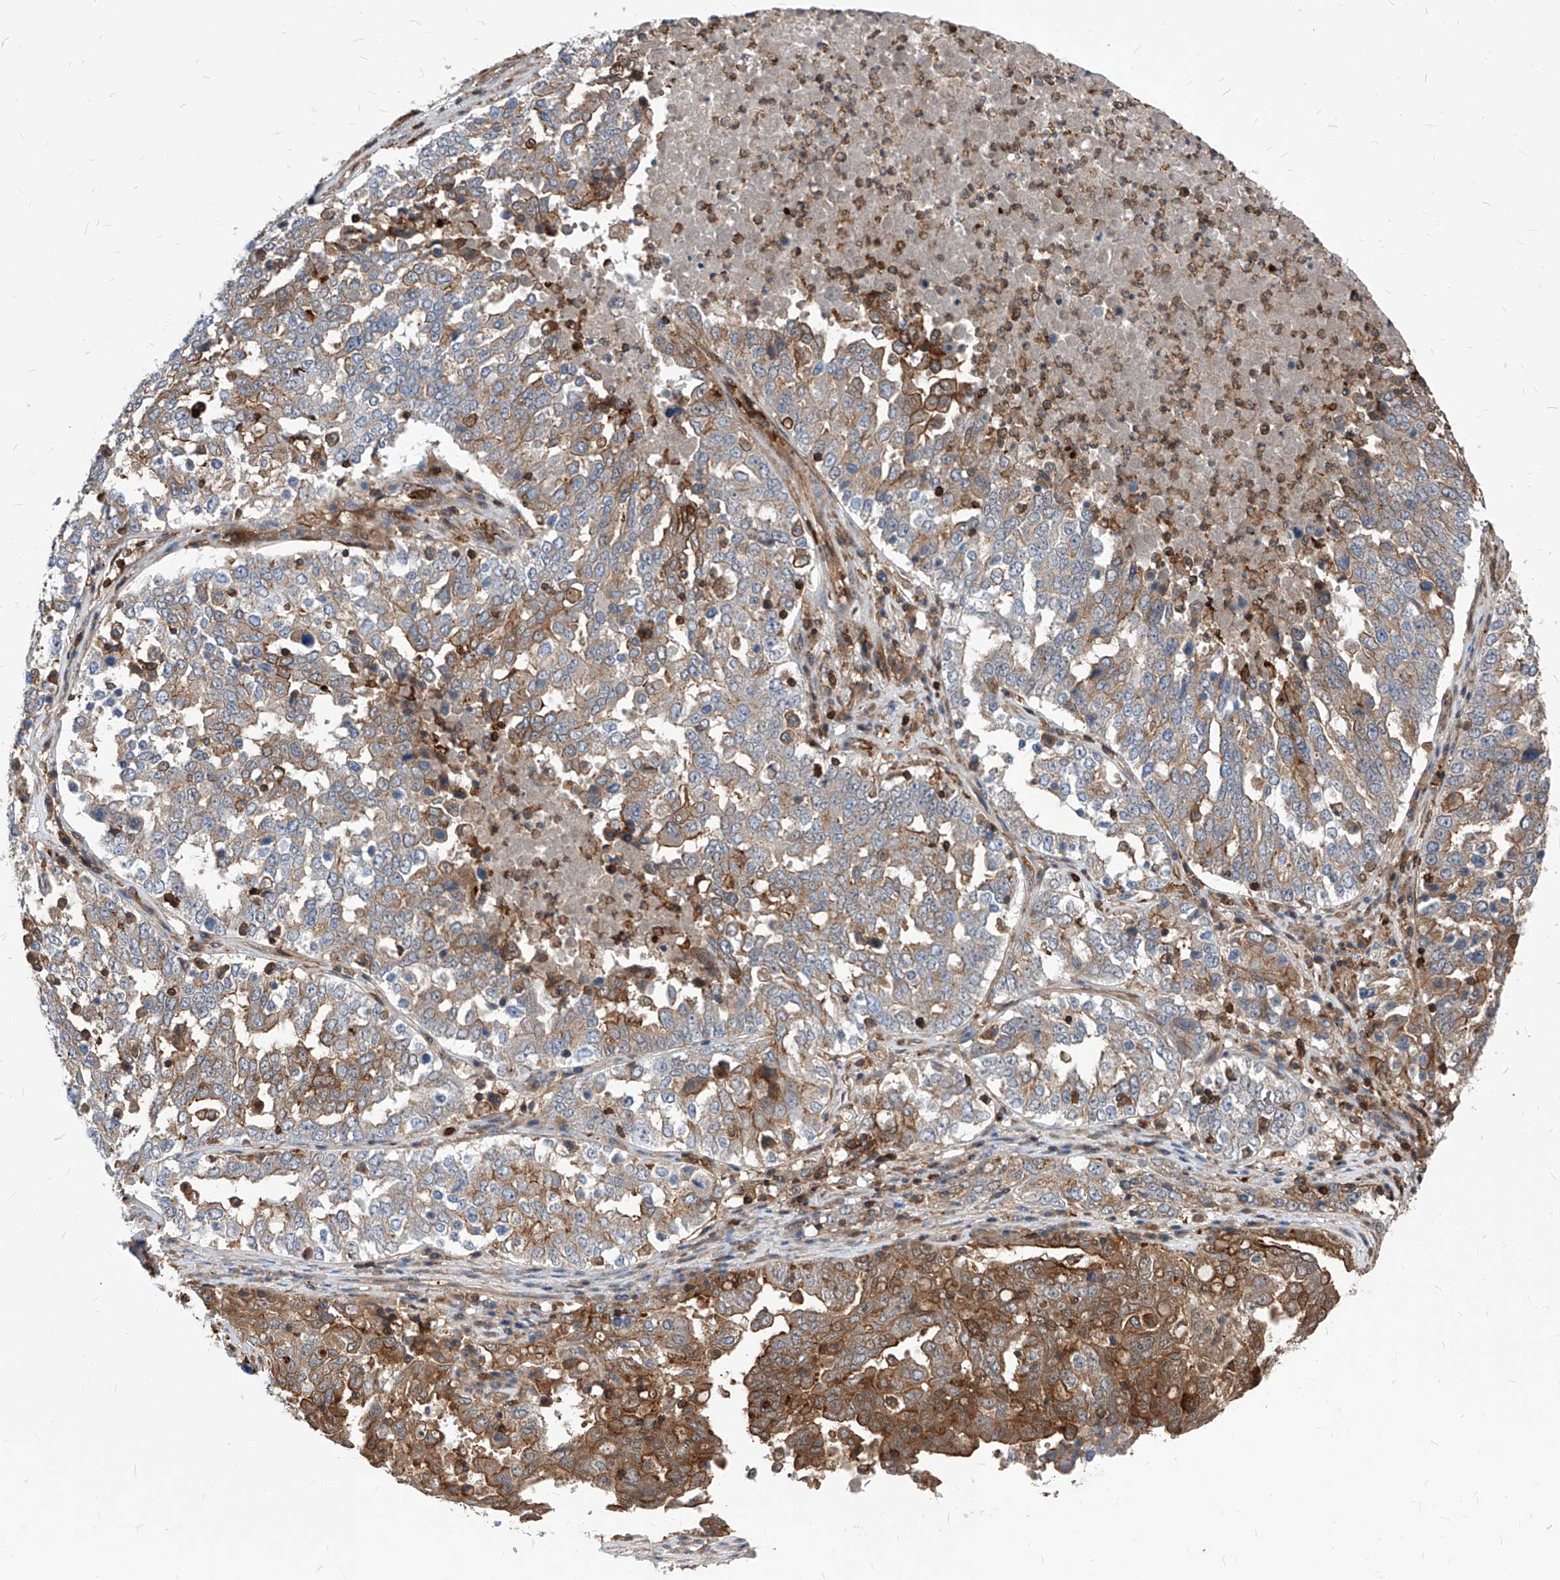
{"staining": {"intensity": "moderate", "quantity": "25%-75%", "location": "cytoplasmic/membranous"}, "tissue": "ovarian cancer", "cell_type": "Tumor cells", "image_type": "cancer", "snomed": [{"axis": "morphology", "description": "Carcinoma, endometroid"}, {"axis": "topography", "description": "Ovary"}], "caption": "Immunohistochemical staining of human ovarian cancer (endometroid carcinoma) shows moderate cytoplasmic/membranous protein staining in approximately 25%-75% of tumor cells. (IHC, brightfield microscopy, high magnification).", "gene": "ABRACL", "patient": {"sex": "female", "age": 62}}